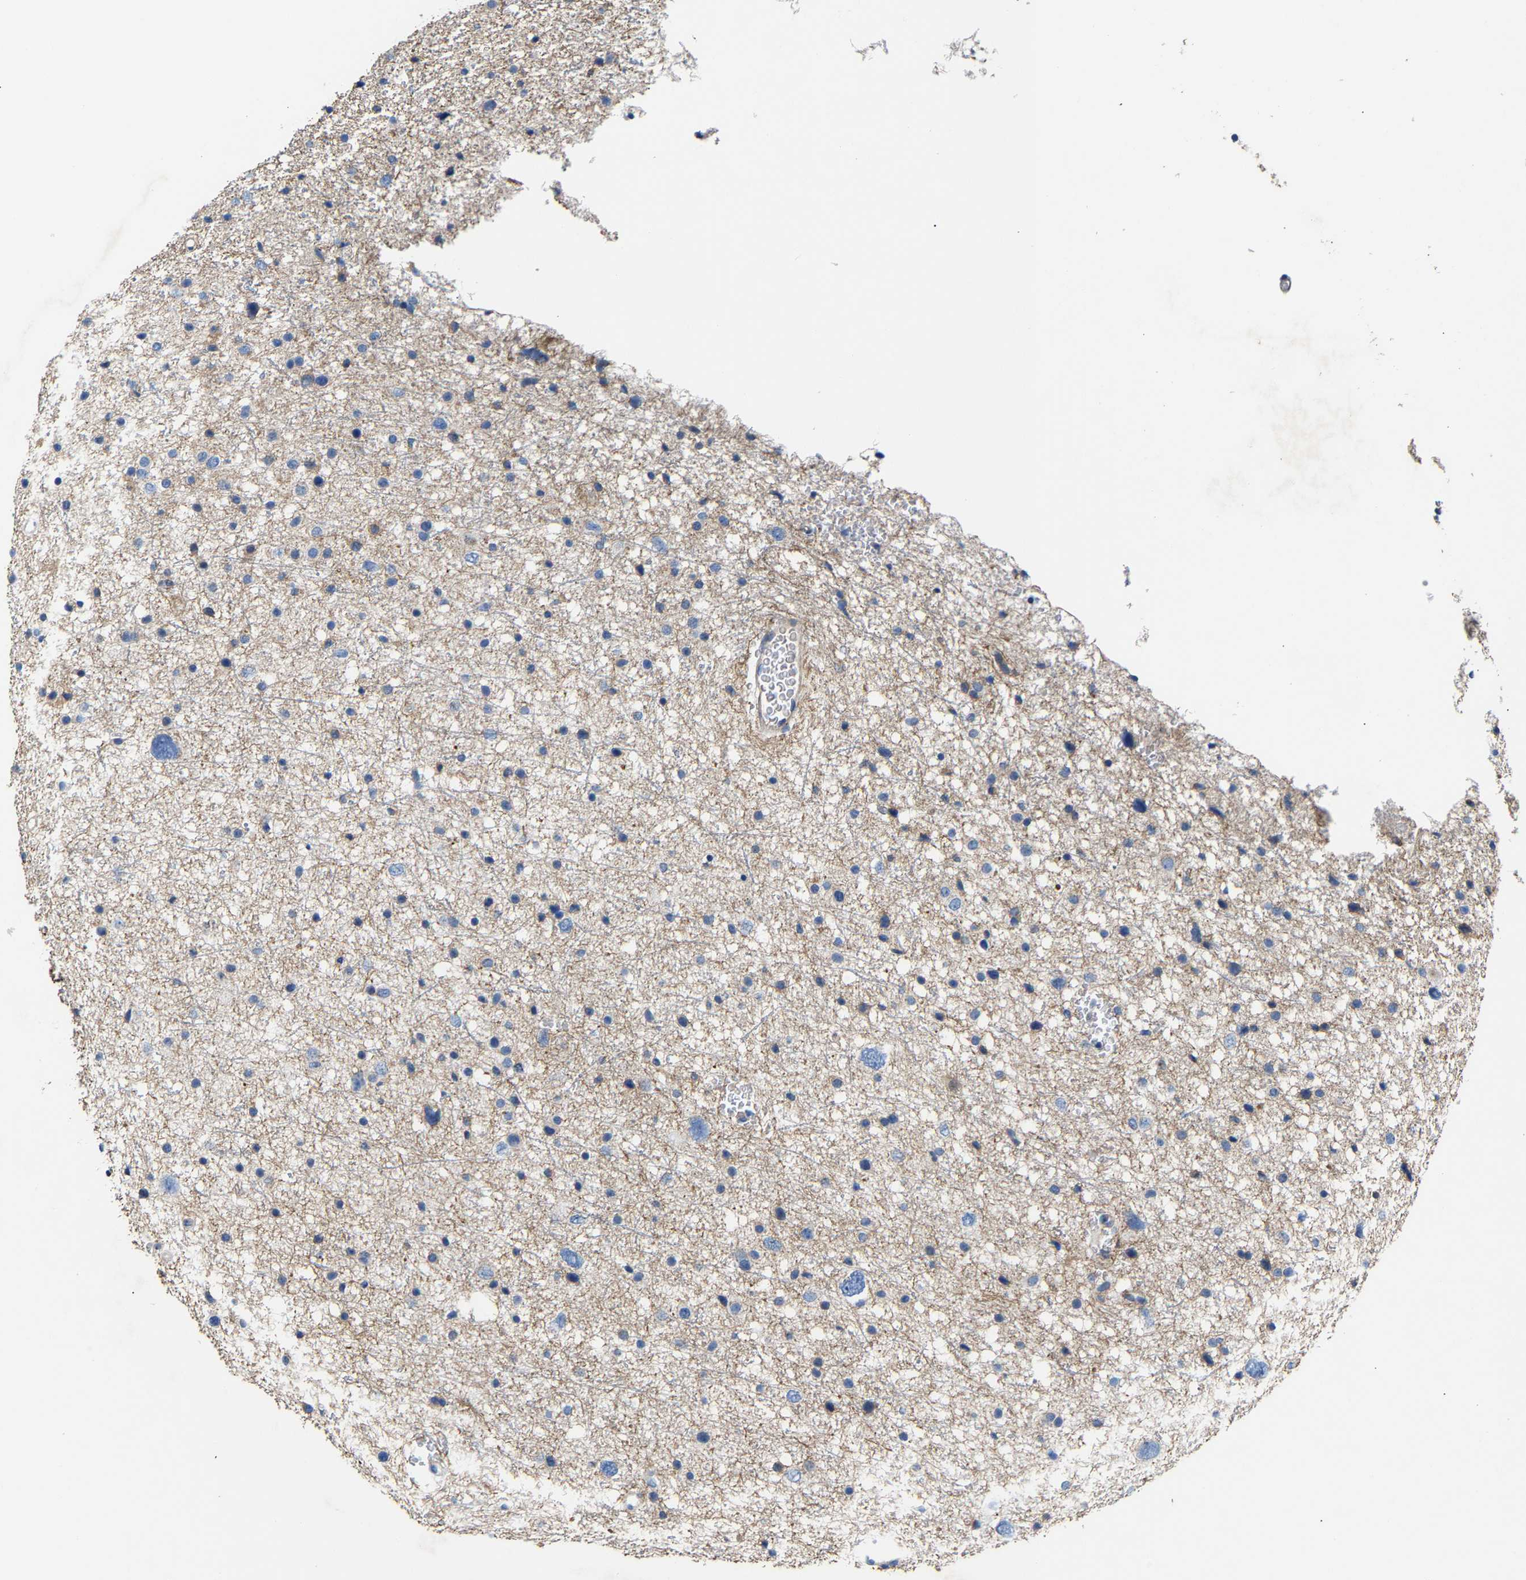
{"staining": {"intensity": "negative", "quantity": "none", "location": "none"}, "tissue": "glioma", "cell_type": "Tumor cells", "image_type": "cancer", "snomed": [{"axis": "morphology", "description": "Glioma, malignant, Low grade"}, {"axis": "topography", "description": "Brain"}], "caption": "Immunohistochemical staining of low-grade glioma (malignant) displays no significant positivity in tumor cells. The staining is performed using DAB (3,3'-diaminobenzidine) brown chromogen with nuclei counter-stained in using hematoxylin.", "gene": "CCDC171", "patient": {"sex": "female", "age": 37}}